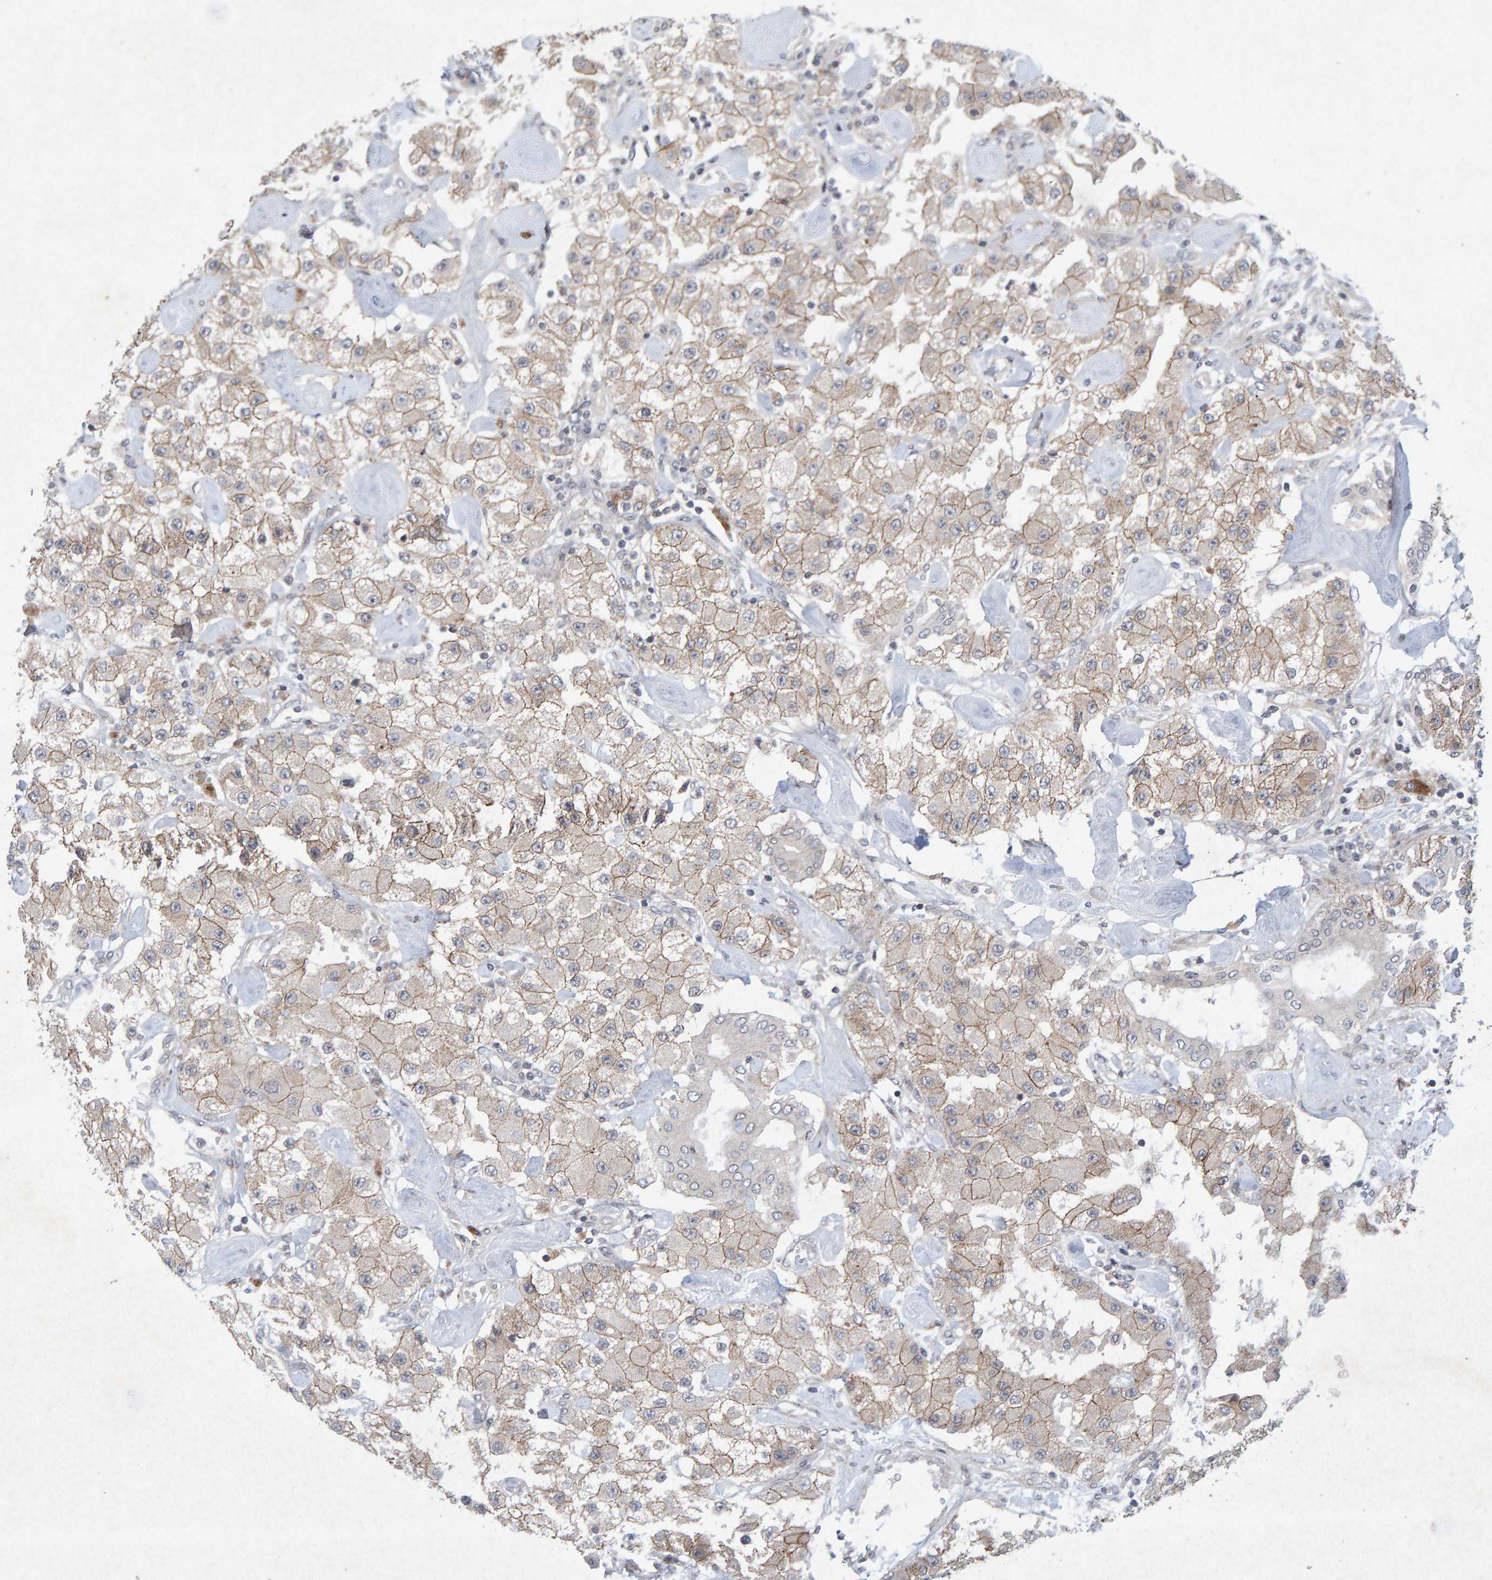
{"staining": {"intensity": "weak", "quantity": ">75%", "location": "cytoplasmic/membranous"}, "tissue": "carcinoid", "cell_type": "Tumor cells", "image_type": "cancer", "snomed": [{"axis": "morphology", "description": "Carcinoid, malignant, NOS"}, {"axis": "topography", "description": "Pancreas"}], "caption": "Carcinoid stained with a protein marker demonstrates weak staining in tumor cells.", "gene": "CDH2", "patient": {"sex": "male", "age": 41}}